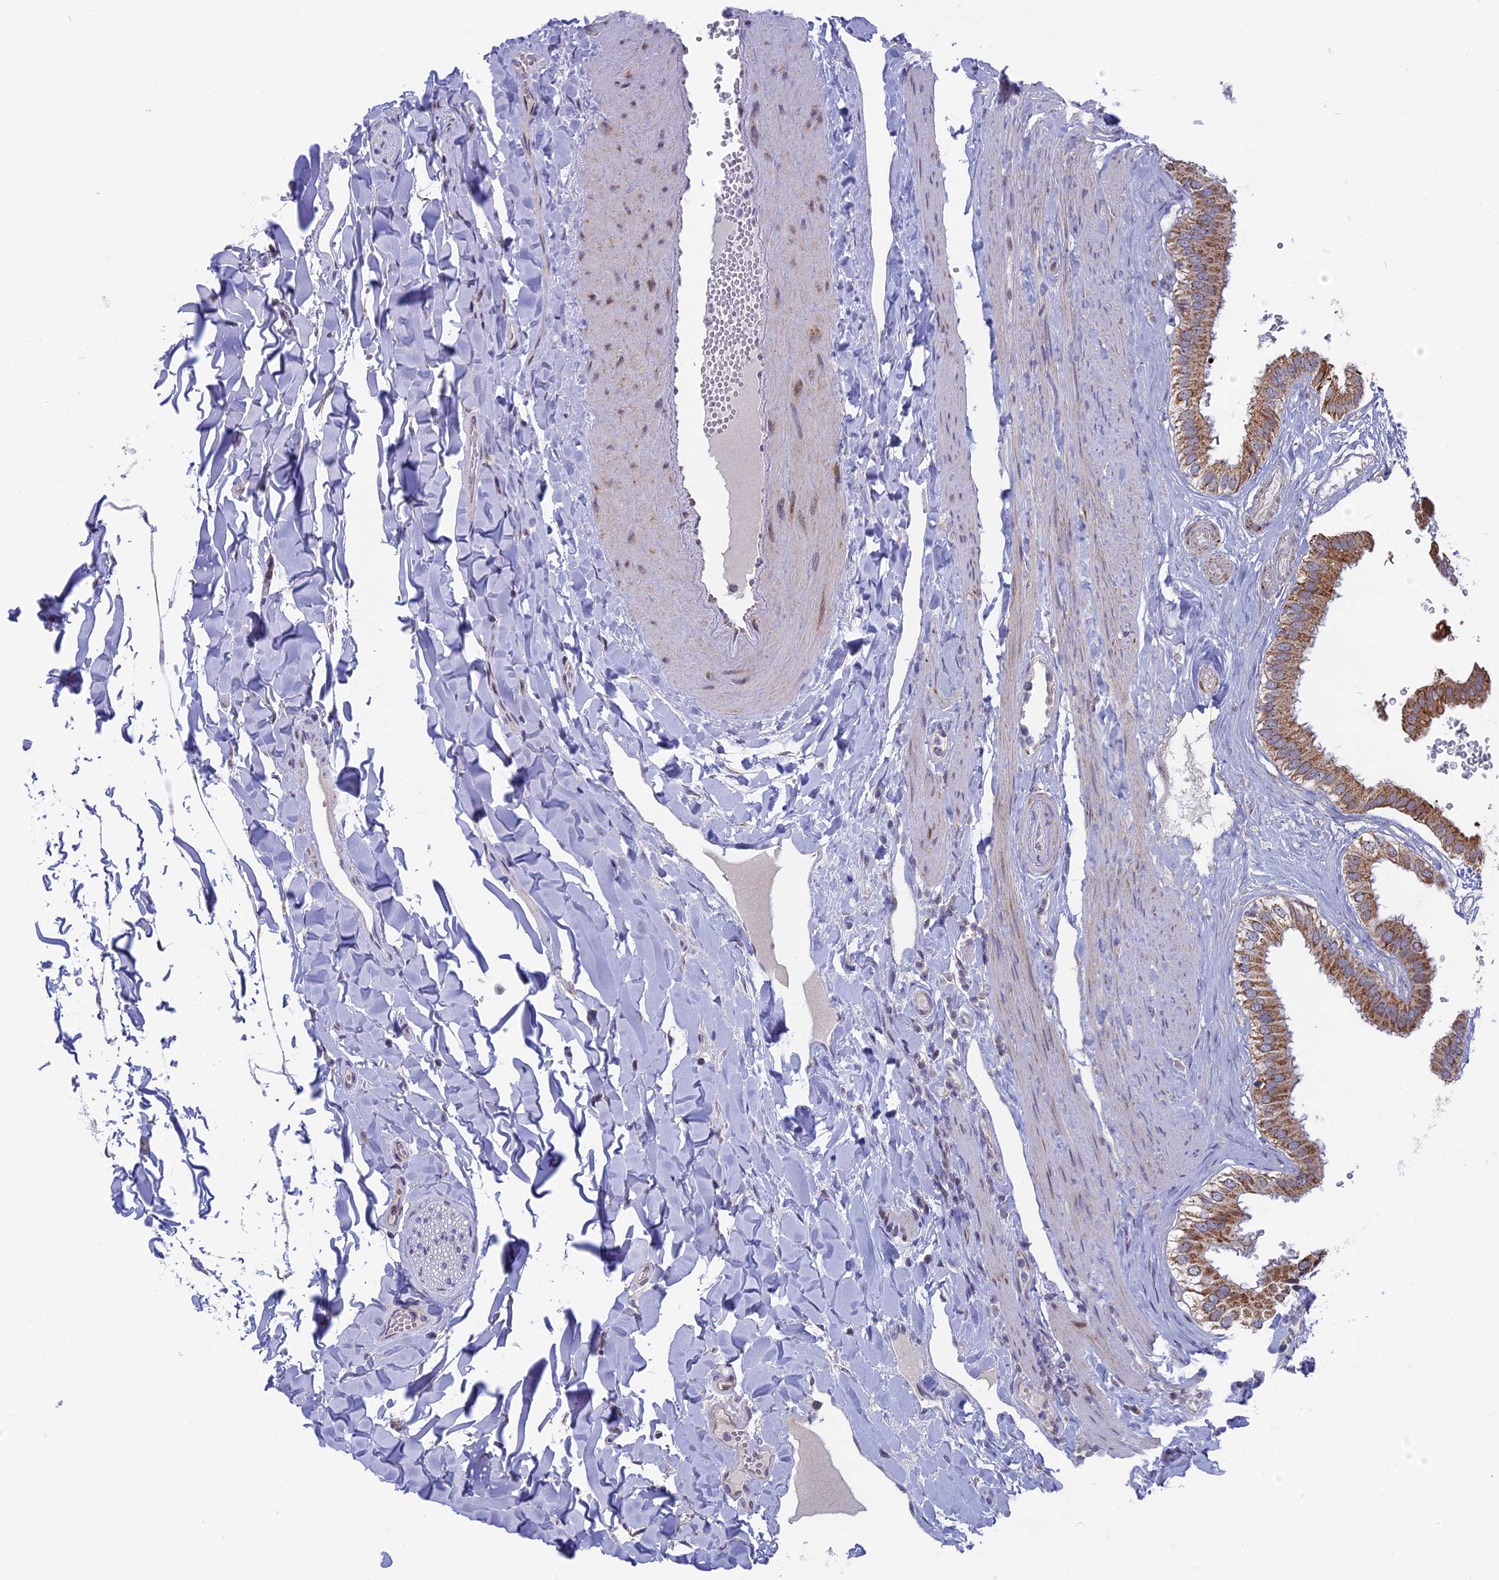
{"staining": {"intensity": "strong", "quantity": "25%-75%", "location": "cytoplasmic/membranous"}, "tissue": "gallbladder", "cell_type": "Glandular cells", "image_type": "normal", "snomed": [{"axis": "morphology", "description": "Normal tissue, NOS"}, {"axis": "topography", "description": "Gallbladder"}], "caption": "Human gallbladder stained for a protein (brown) reveals strong cytoplasmic/membranous positive positivity in approximately 25%-75% of glandular cells.", "gene": "DTWD1", "patient": {"sex": "female", "age": 61}}